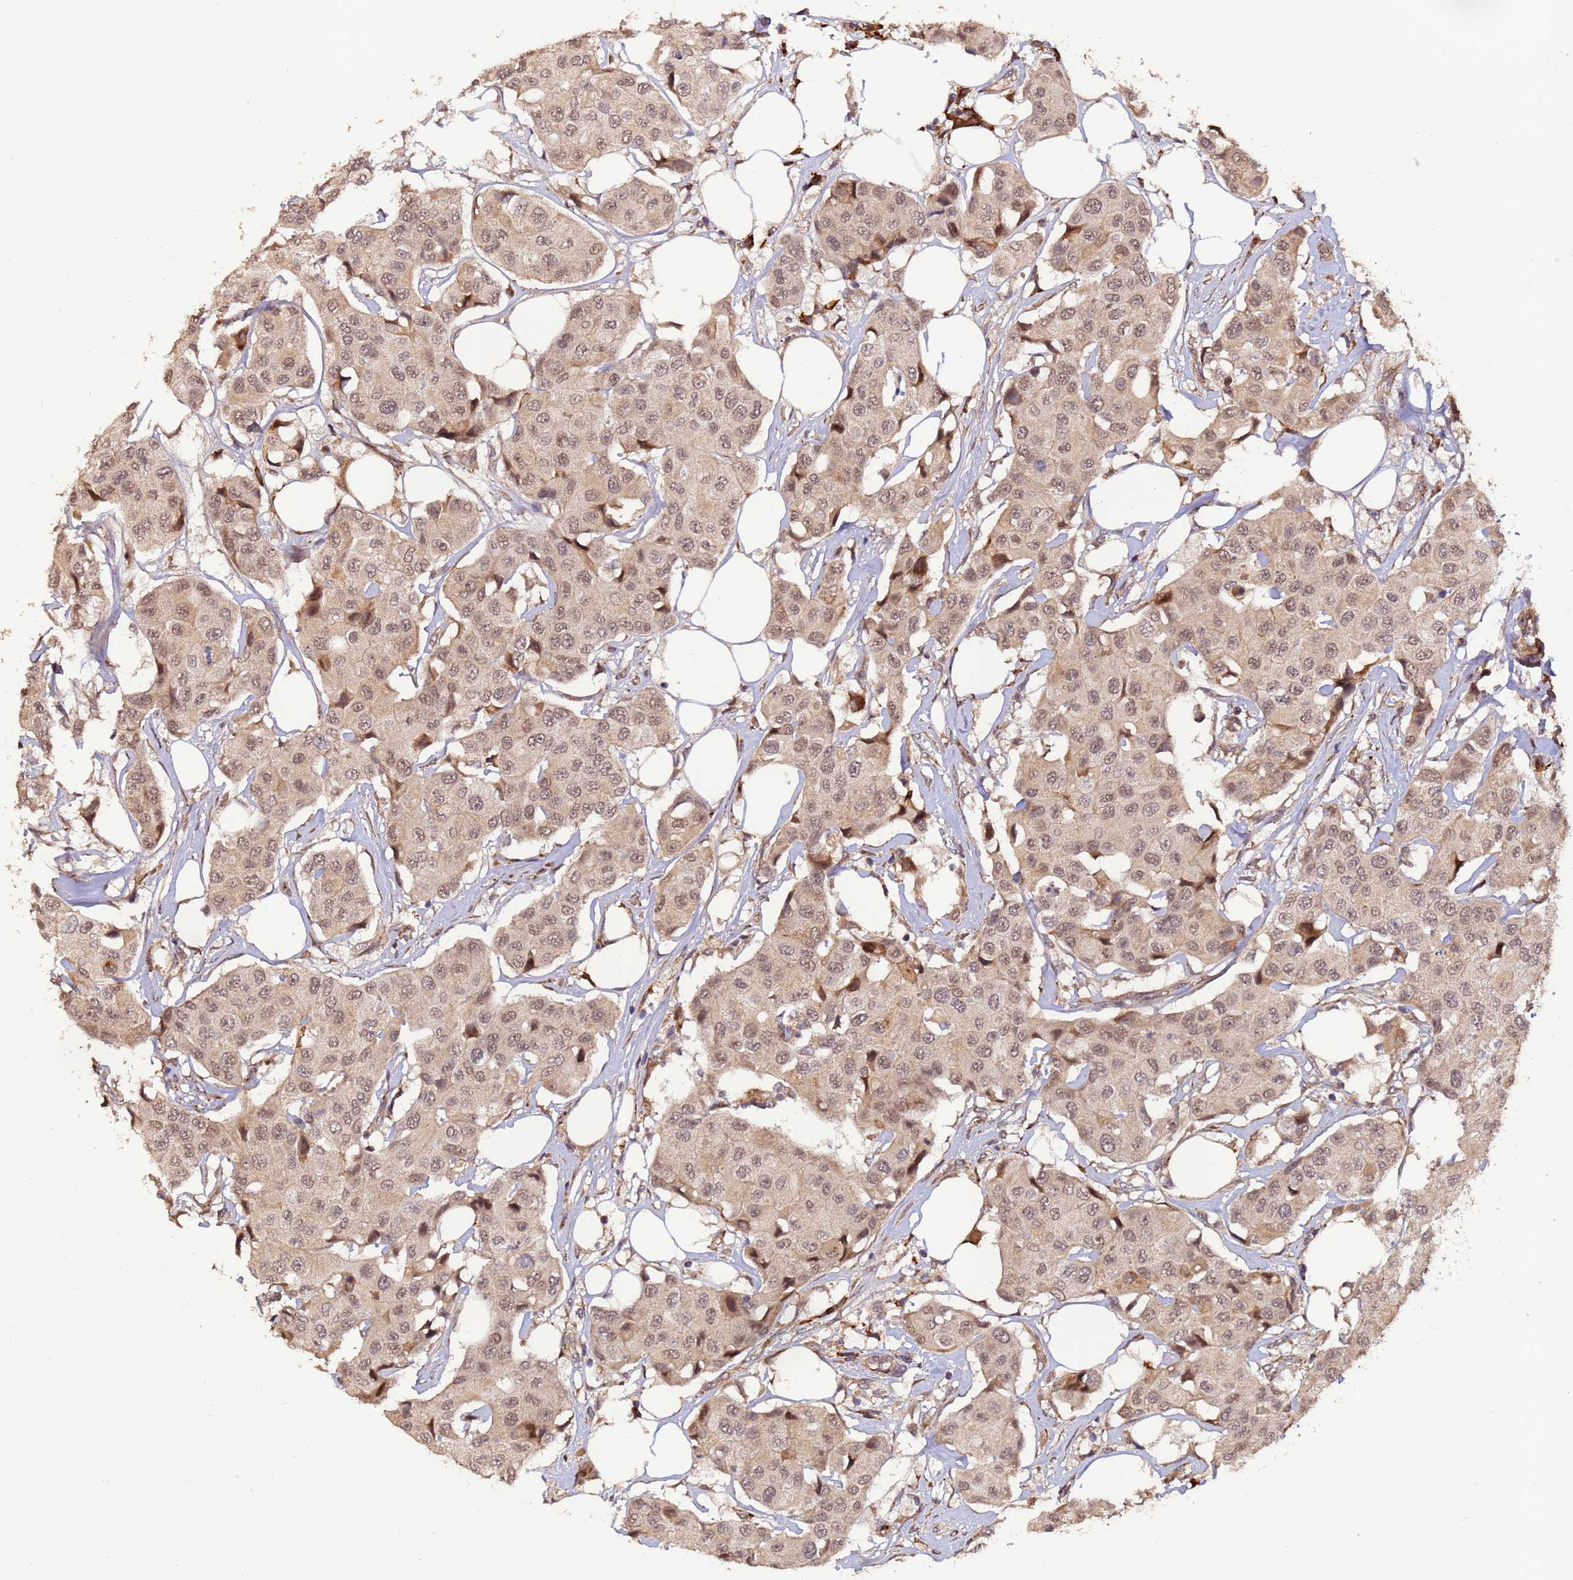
{"staining": {"intensity": "weak", "quantity": ">75%", "location": "nuclear"}, "tissue": "breast cancer", "cell_type": "Tumor cells", "image_type": "cancer", "snomed": [{"axis": "morphology", "description": "Duct carcinoma"}, {"axis": "topography", "description": "Breast"}], "caption": "Breast infiltrating ductal carcinoma tissue reveals weak nuclear positivity in approximately >75% of tumor cells", "gene": "ZNF619", "patient": {"sex": "female", "age": 80}}